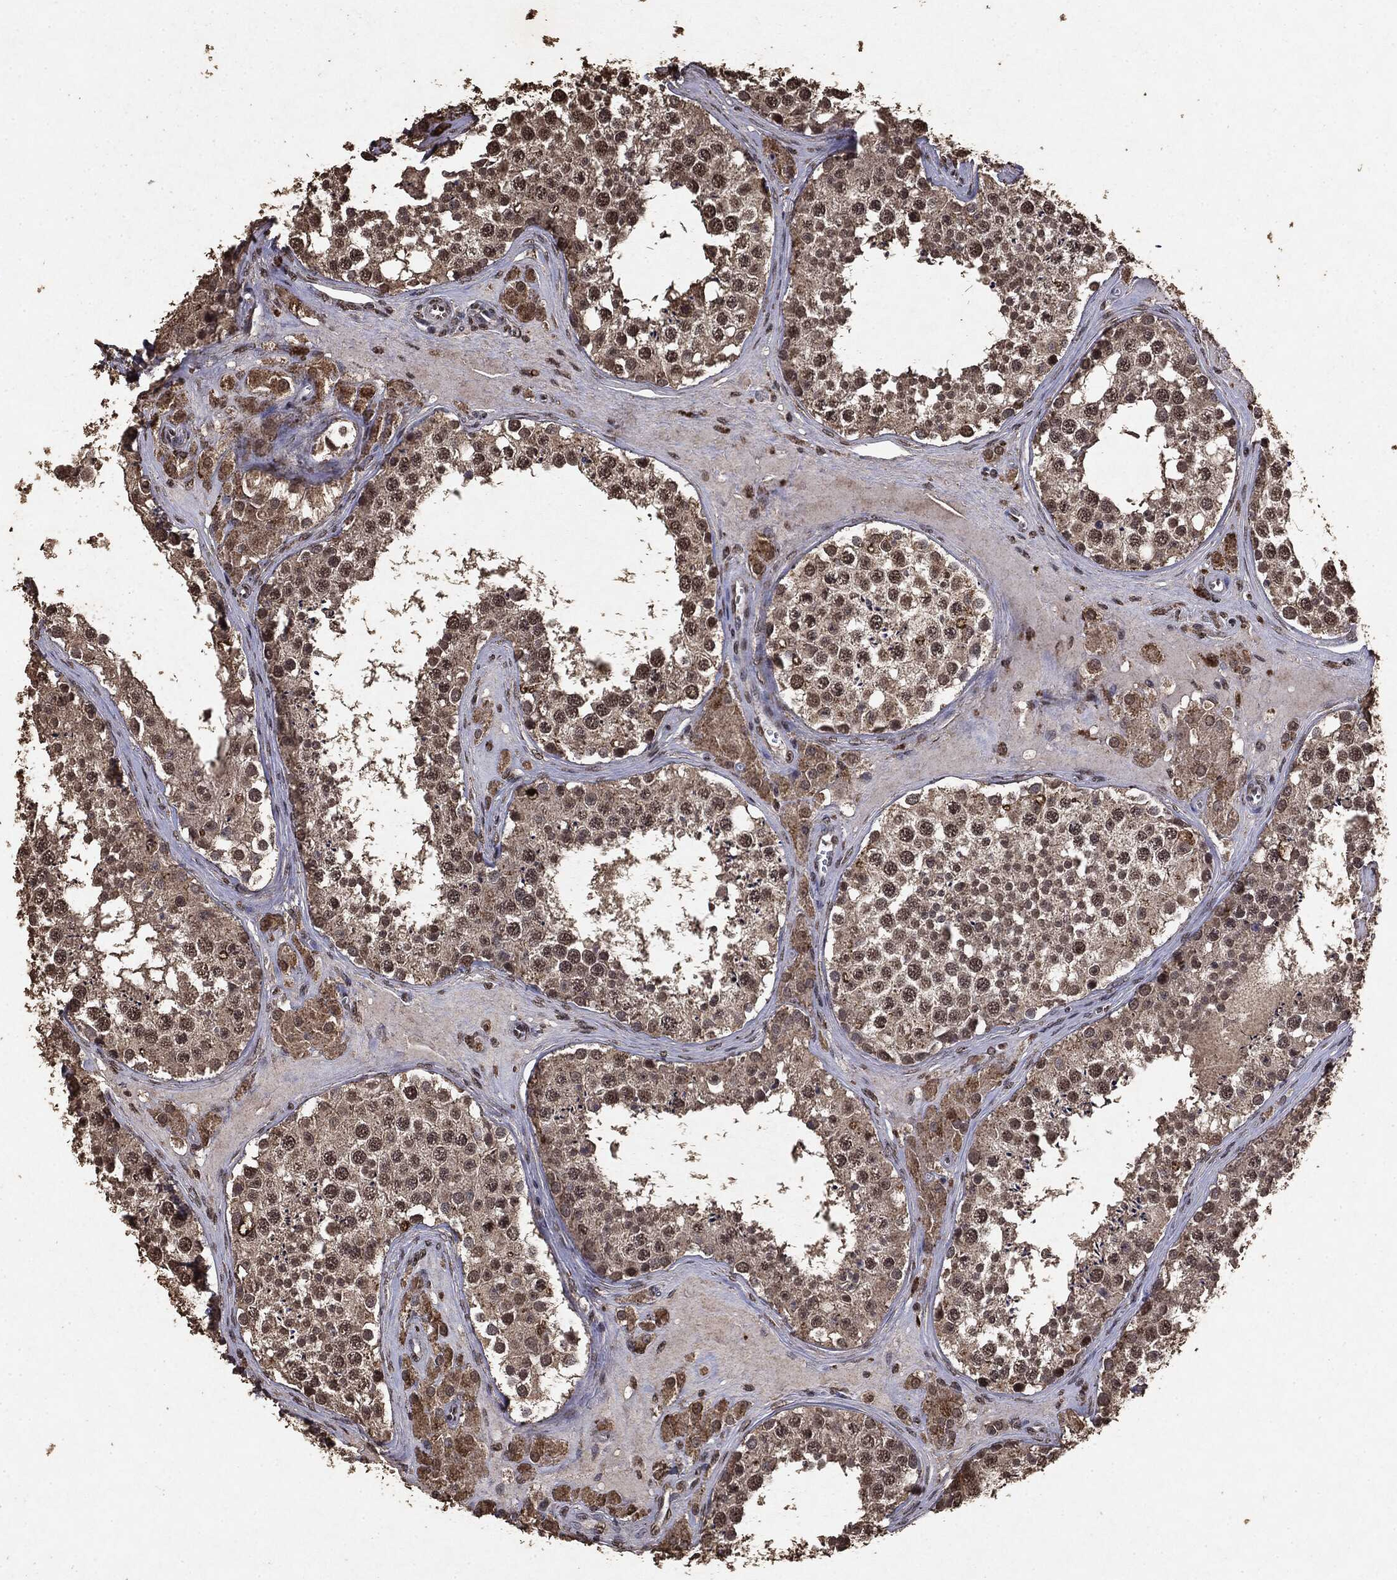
{"staining": {"intensity": "strong", "quantity": "<25%", "location": "nuclear"}, "tissue": "testis", "cell_type": "Cells in seminiferous ducts", "image_type": "normal", "snomed": [{"axis": "morphology", "description": "Normal tissue, NOS"}, {"axis": "topography", "description": "Testis"}], "caption": "Immunohistochemical staining of unremarkable human testis reveals strong nuclear protein expression in about <25% of cells in seminiferous ducts.", "gene": "RAD18", "patient": {"sex": "male", "age": 31}}